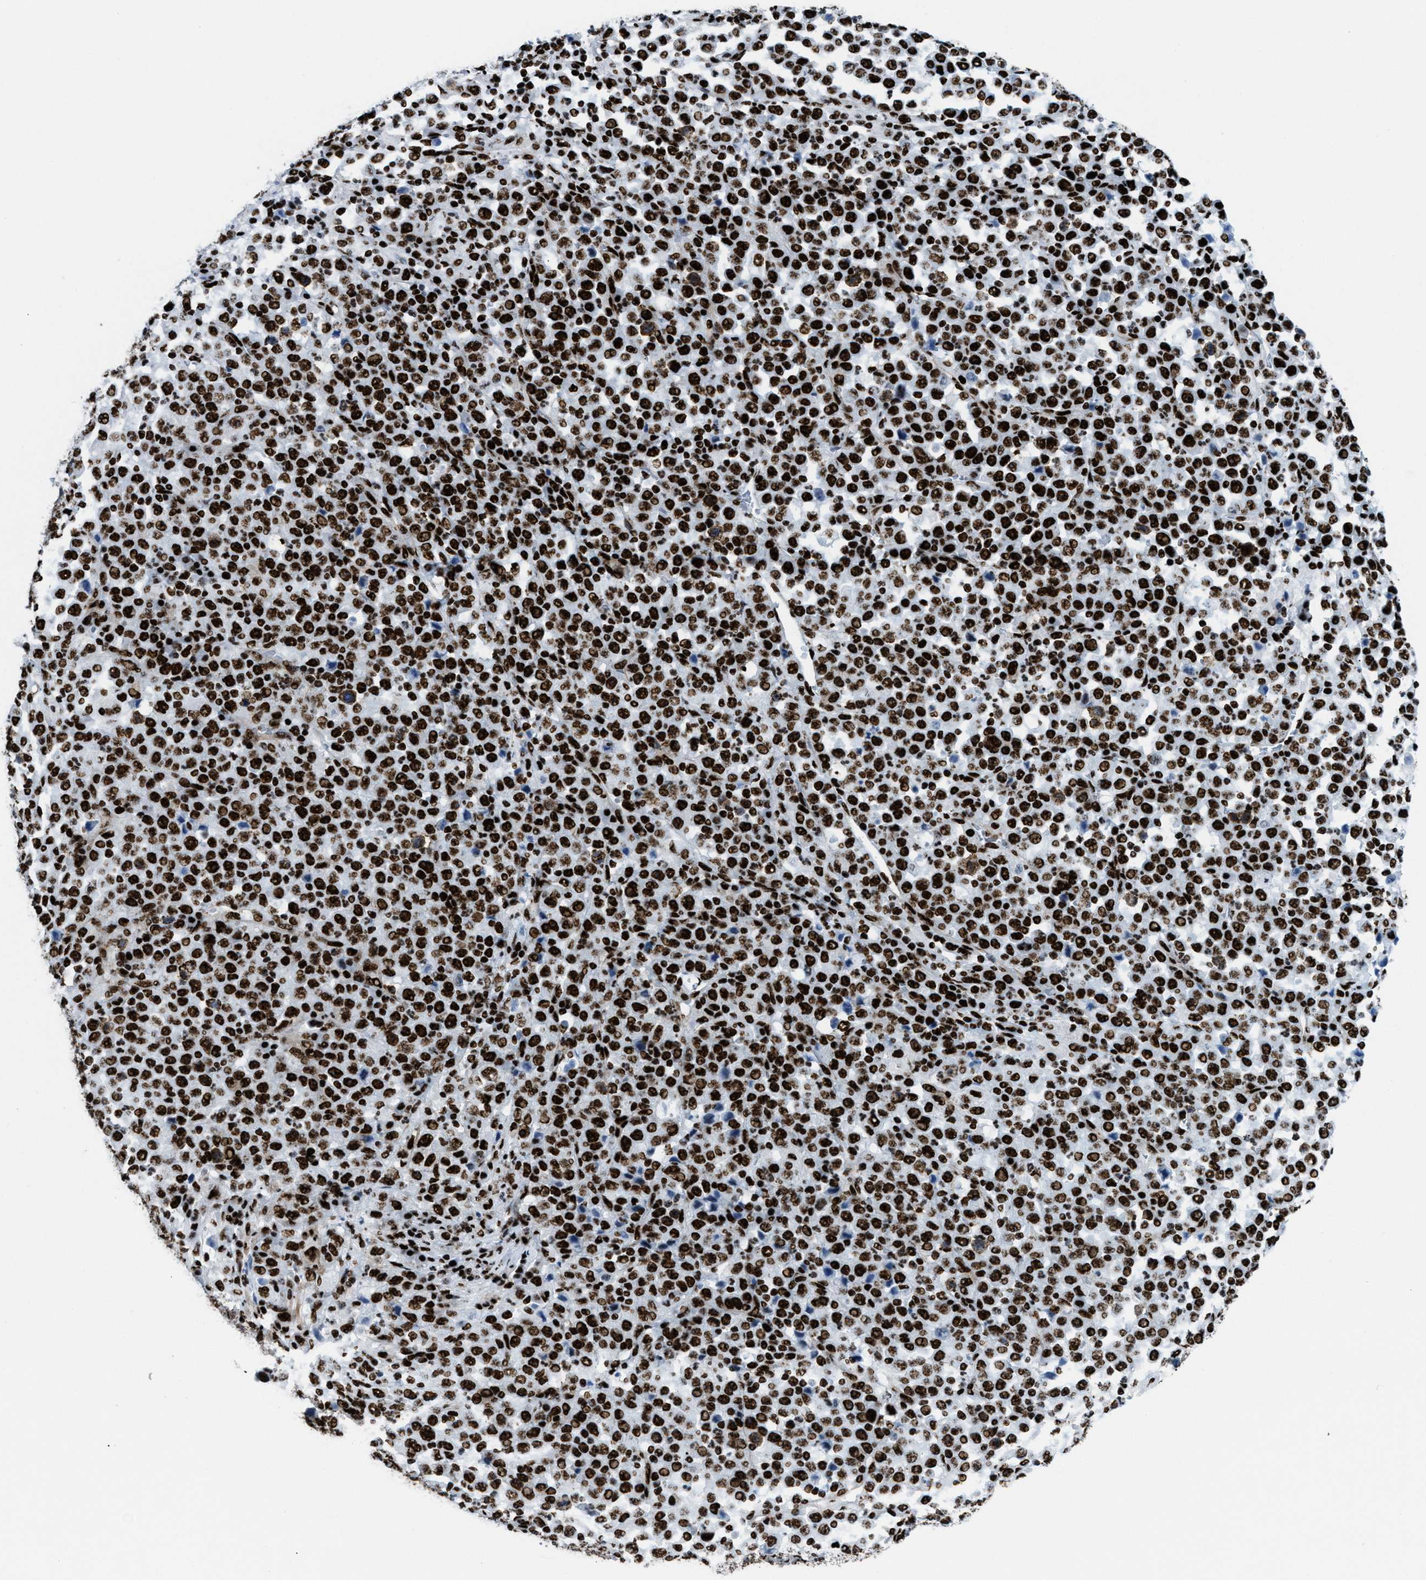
{"staining": {"intensity": "strong", "quantity": ">75%", "location": "nuclear"}, "tissue": "stomach cancer", "cell_type": "Tumor cells", "image_type": "cancer", "snomed": [{"axis": "morphology", "description": "Normal tissue, NOS"}, {"axis": "morphology", "description": "Adenocarcinoma, NOS"}, {"axis": "topography", "description": "Stomach, upper"}, {"axis": "topography", "description": "Stomach"}], "caption": "Brown immunohistochemical staining in adenocarcinoma (stomach) exhibits strong nuclear positivity in about >75% of tumor cells.", "gene": "NONO", "patient": {"sex": "male", "age": 59}}